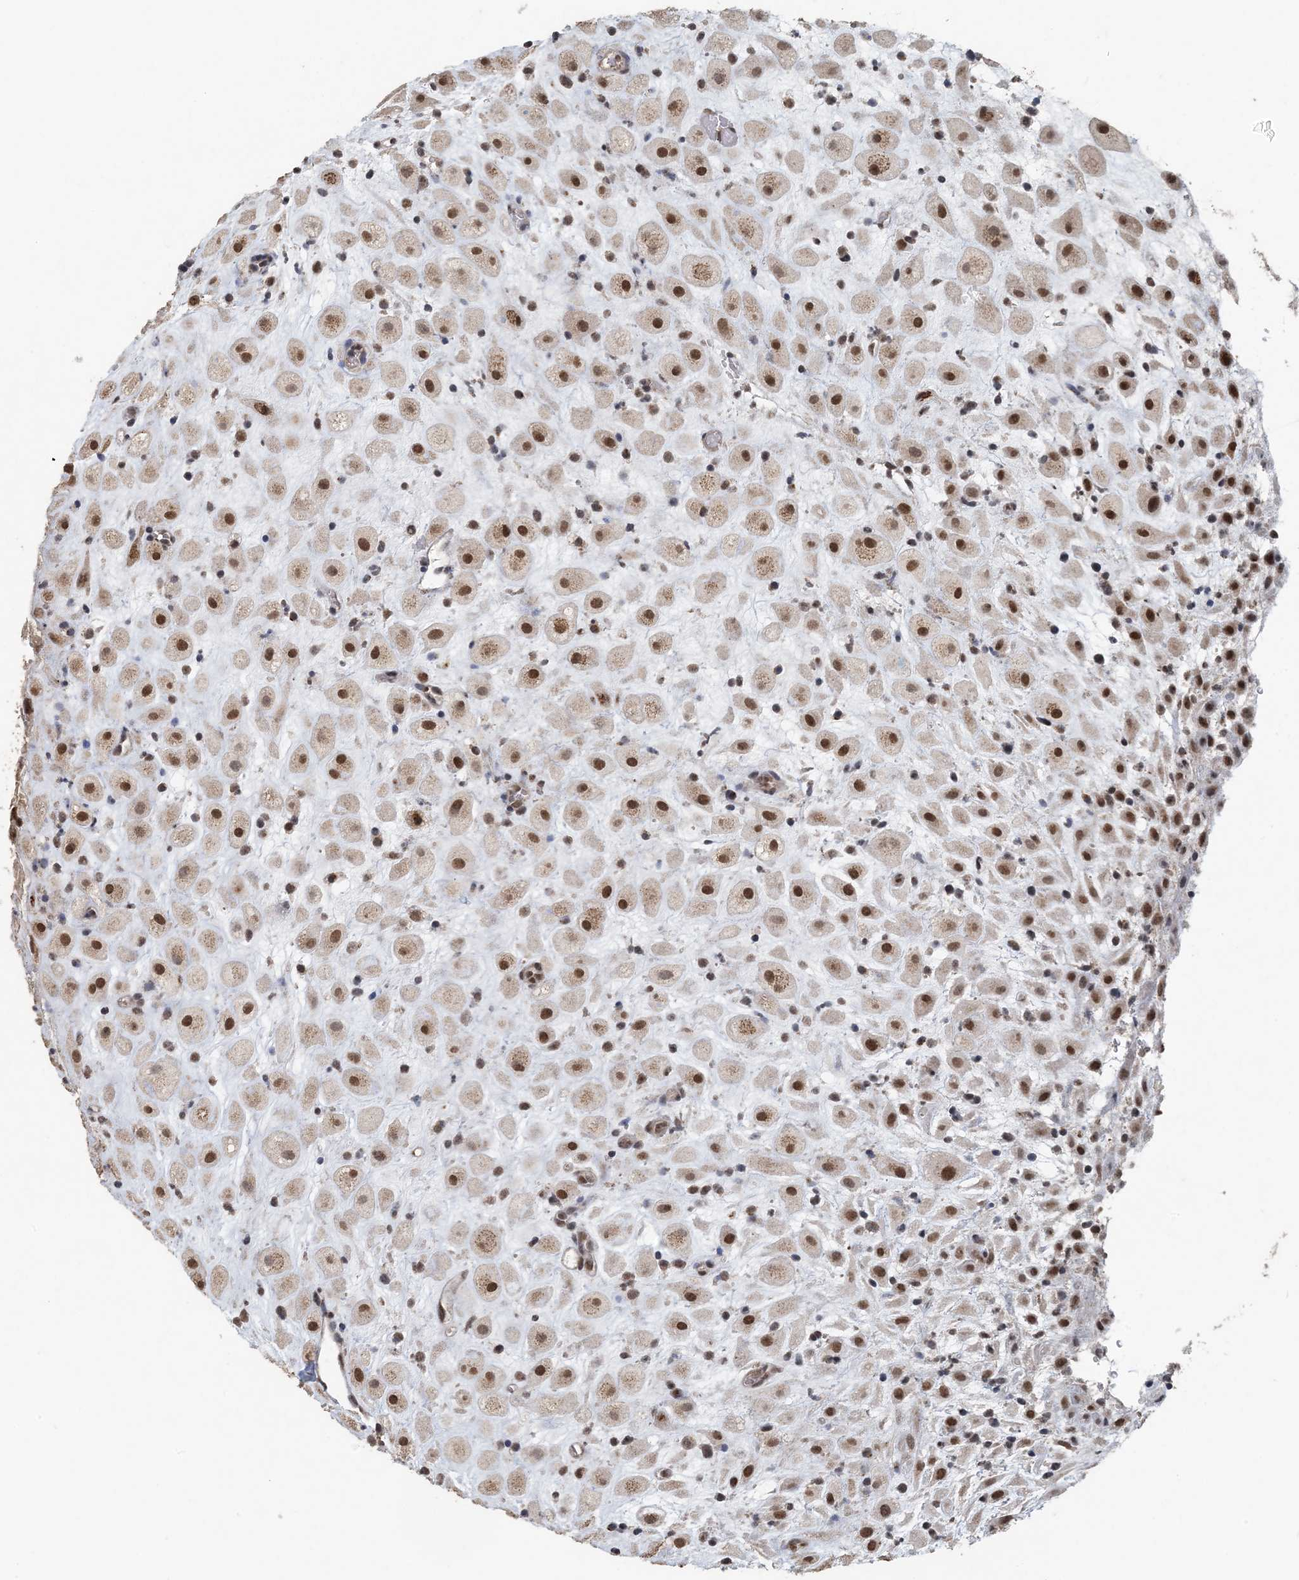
{"staining": {"intensity": "moderate", "quantity": ">75%", "location": "nuclear"}, "tissue": "placenta", "cell_type": "Decidual cells", "image_type": "normal", "snomed": [{"axis": "morphology", "description": "Normal tissue, NOS"}, {"axis": "topography", "description": "Placenta"}], "caption": "Benign placenta exhibits moderate nuclear staining in approximately >75% of decidual cells (IHC, brightfield microscopy, high magnification)..", "gene": "MBD2", "patient": {"sex": "female", "age": 35}}